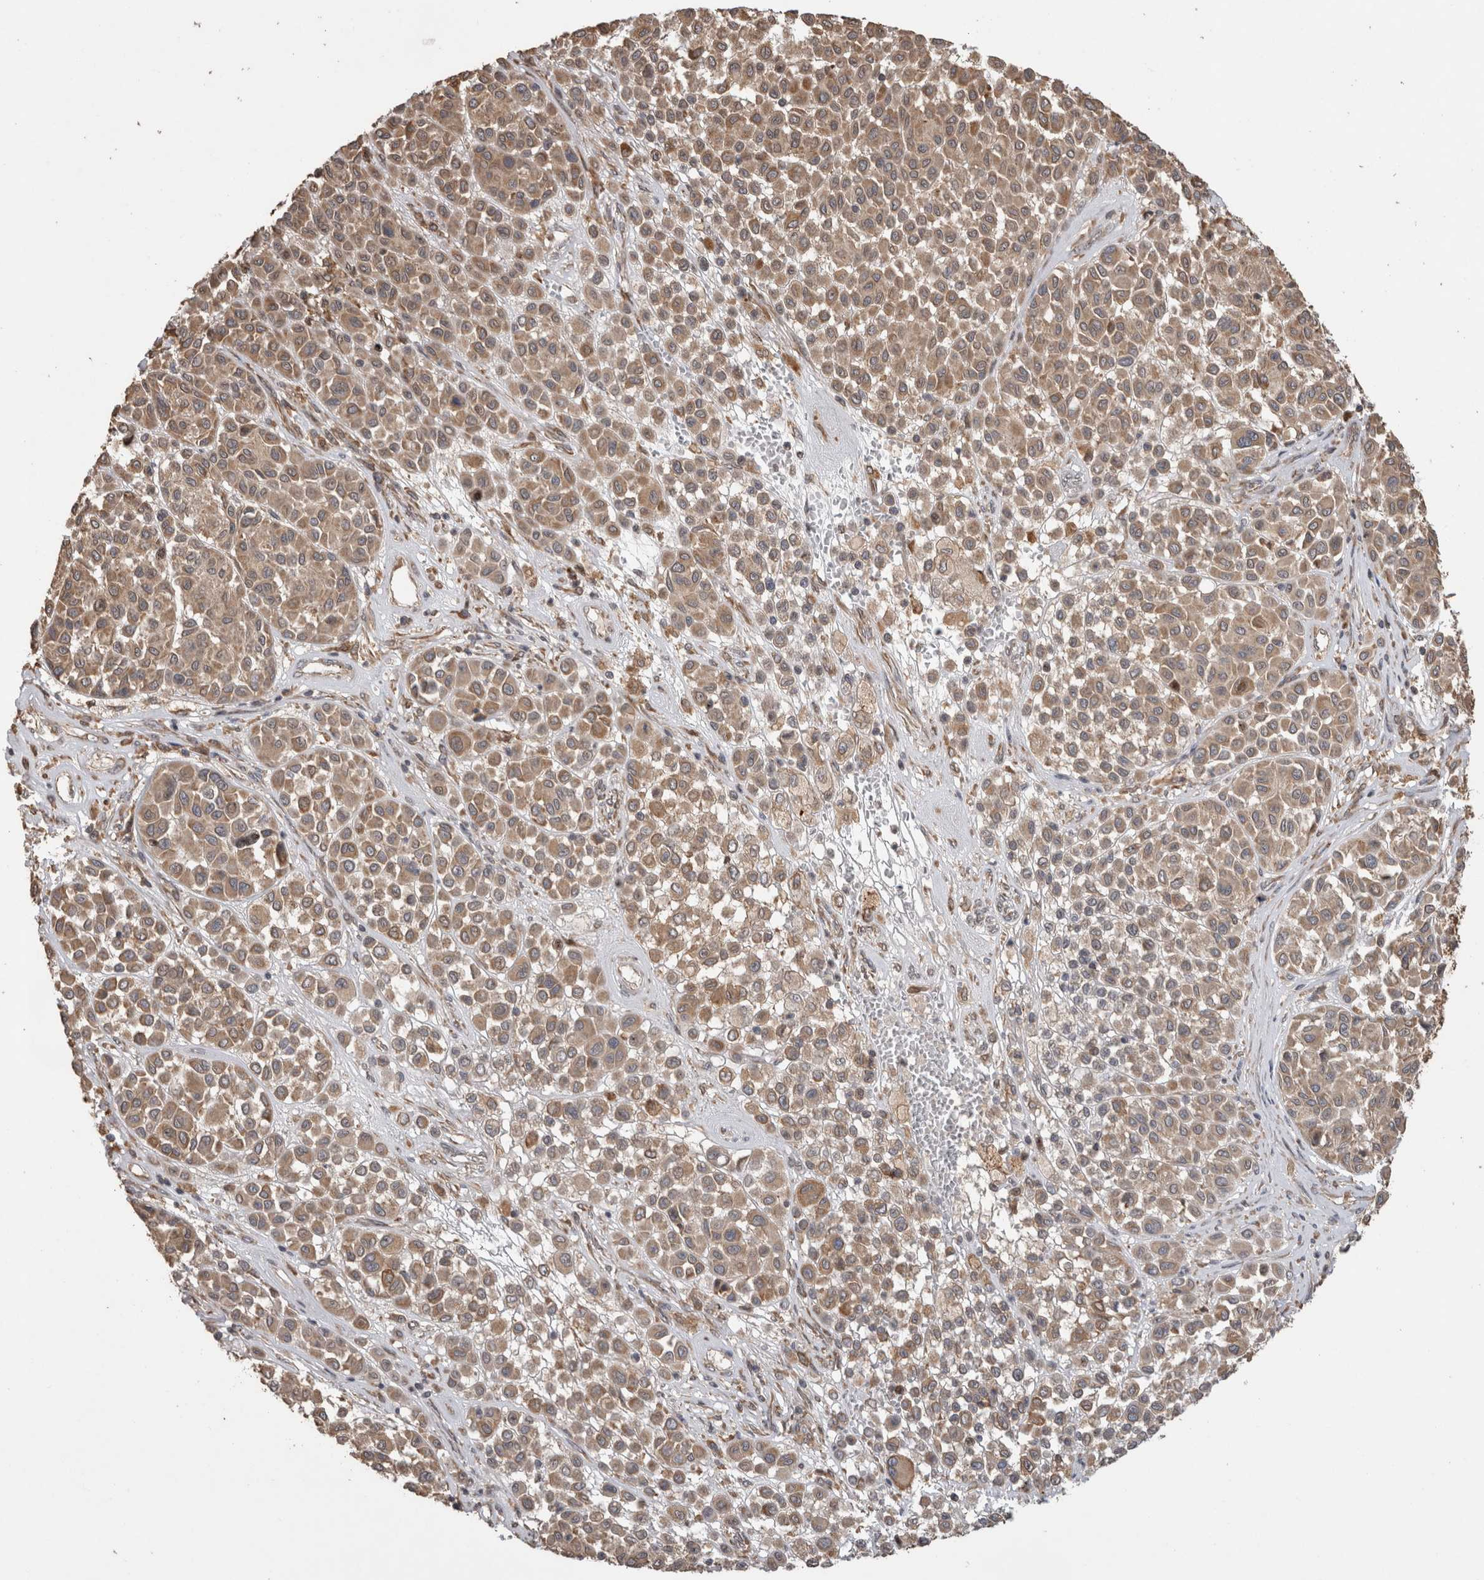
{"staining": {"intensity": "moderate", "quantity": ">75%", "location": "cytoplasmic/membranous"}, "tissue": "melanoma", "cell_type": "Tumor cells", "image_type": "cancer", "snomed": [{"axis": "morphology", "description": "Malignant melanoma, Metastatic site"}, {"axis": "topography", "description": "Soft tissue"}], "caption": "A brown stain highlights moderate cytoplasmic/membranous expression of a protein in melanoma tumor cells.", "gene": "TBCE", "patient": {"sex": "male", "age": 41}}